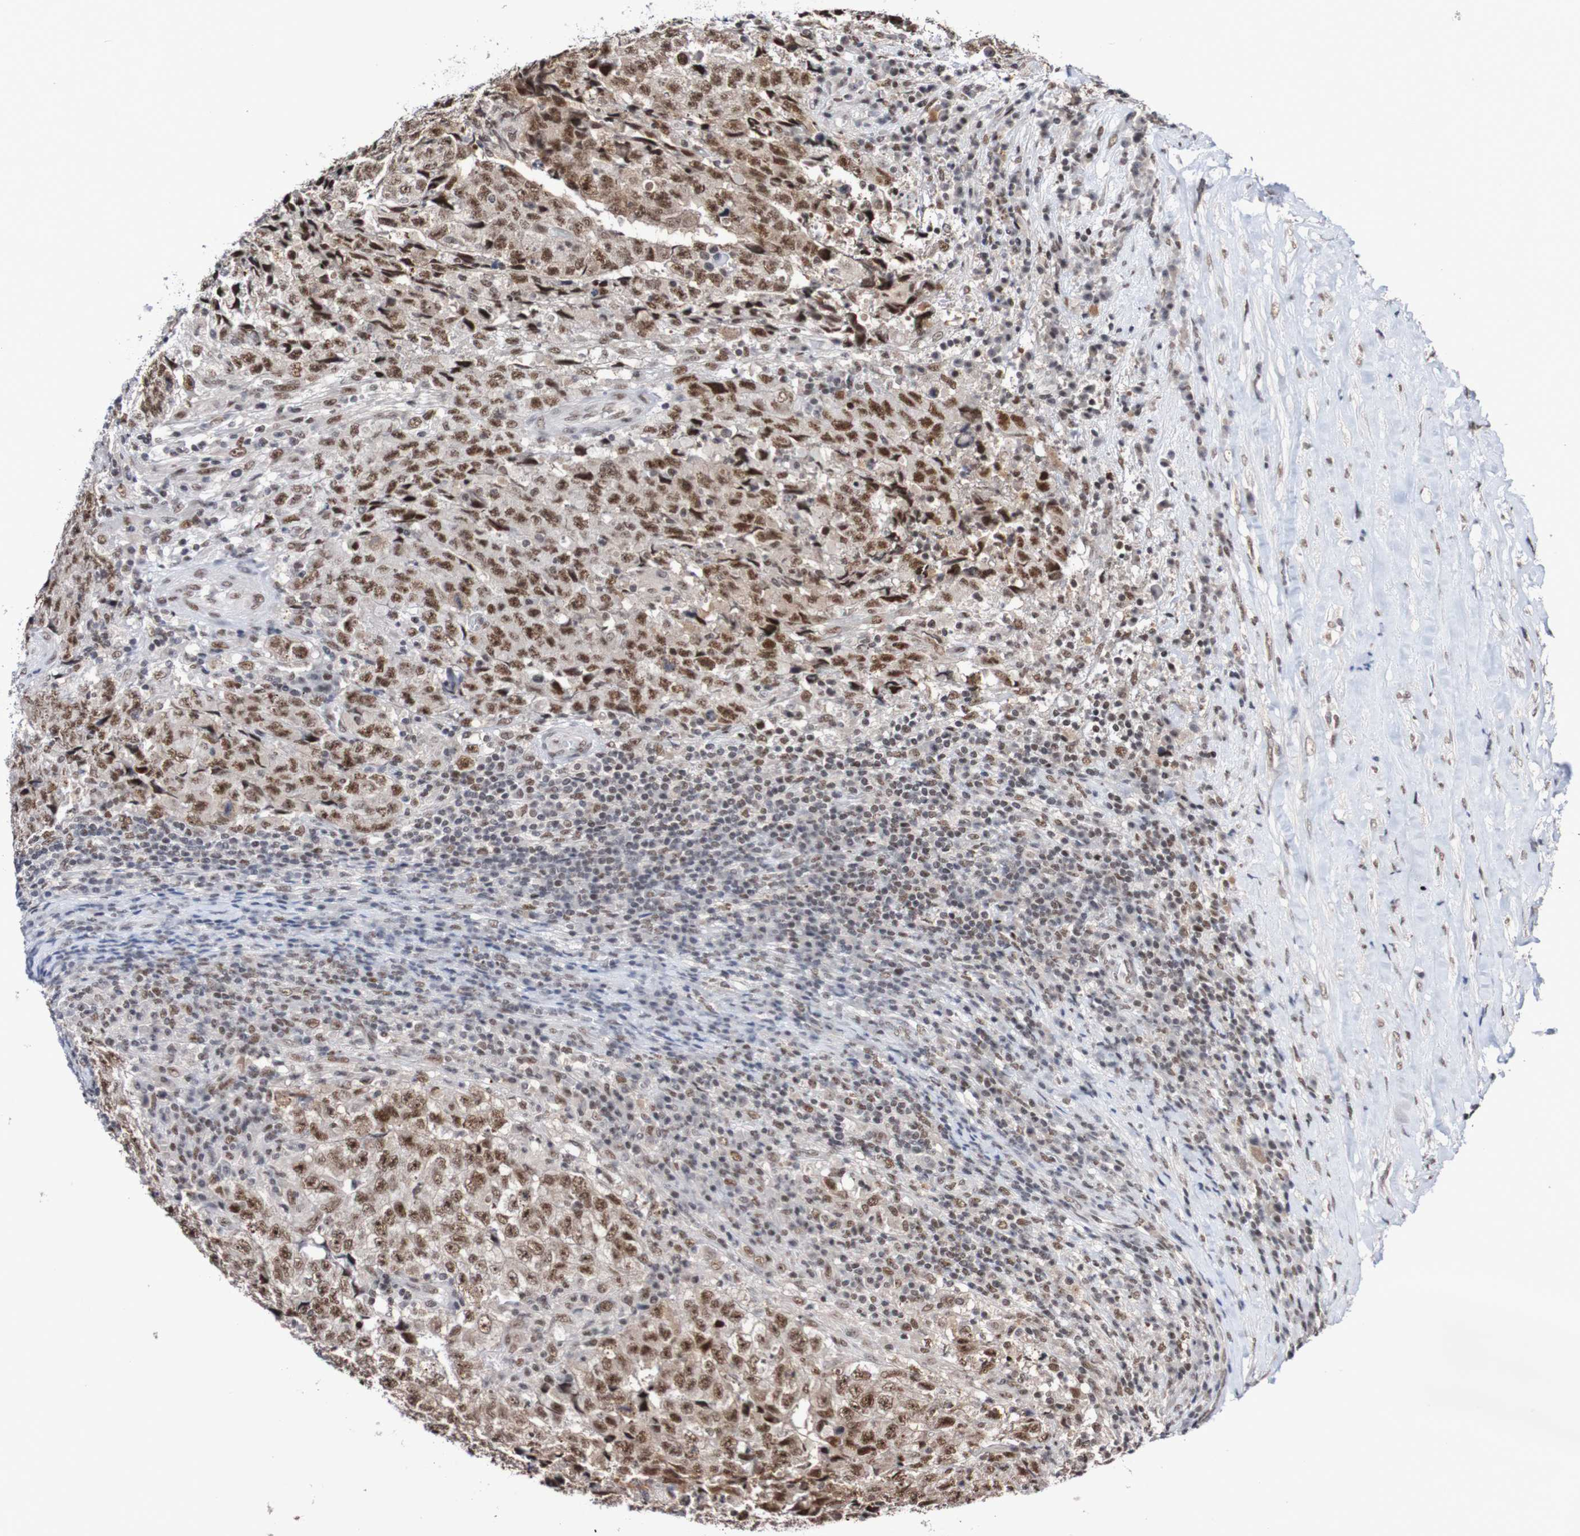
{"staining": {"intensity": "moderate", "quantity": ">75%", "location": "nuclear"}, "tissue": "testis cancer", "cell_type": "Tumor cells", "image_type": "cancer", "snomed": [{"axis": "morphology", "description": "Necrosis, NOS"}, {"axis": "morphology", "description": "Carcinoma, Embryonal, NOS"}, {"axis": "topography", "description": "Testis"}], "caption": "A histopathology image of testis embryonal carcinoma stained for a protein exhibits moderate nuclear brown staining in tumor cells. The protein of interest is stained brown, and the nuclei are stained in blue (DAB (3,3'-diaminobenzidine) IHC with brightfield microscopy, high magnification).", "gene": "CDC5L", "patient": {"sex": "male", "age": 19}}